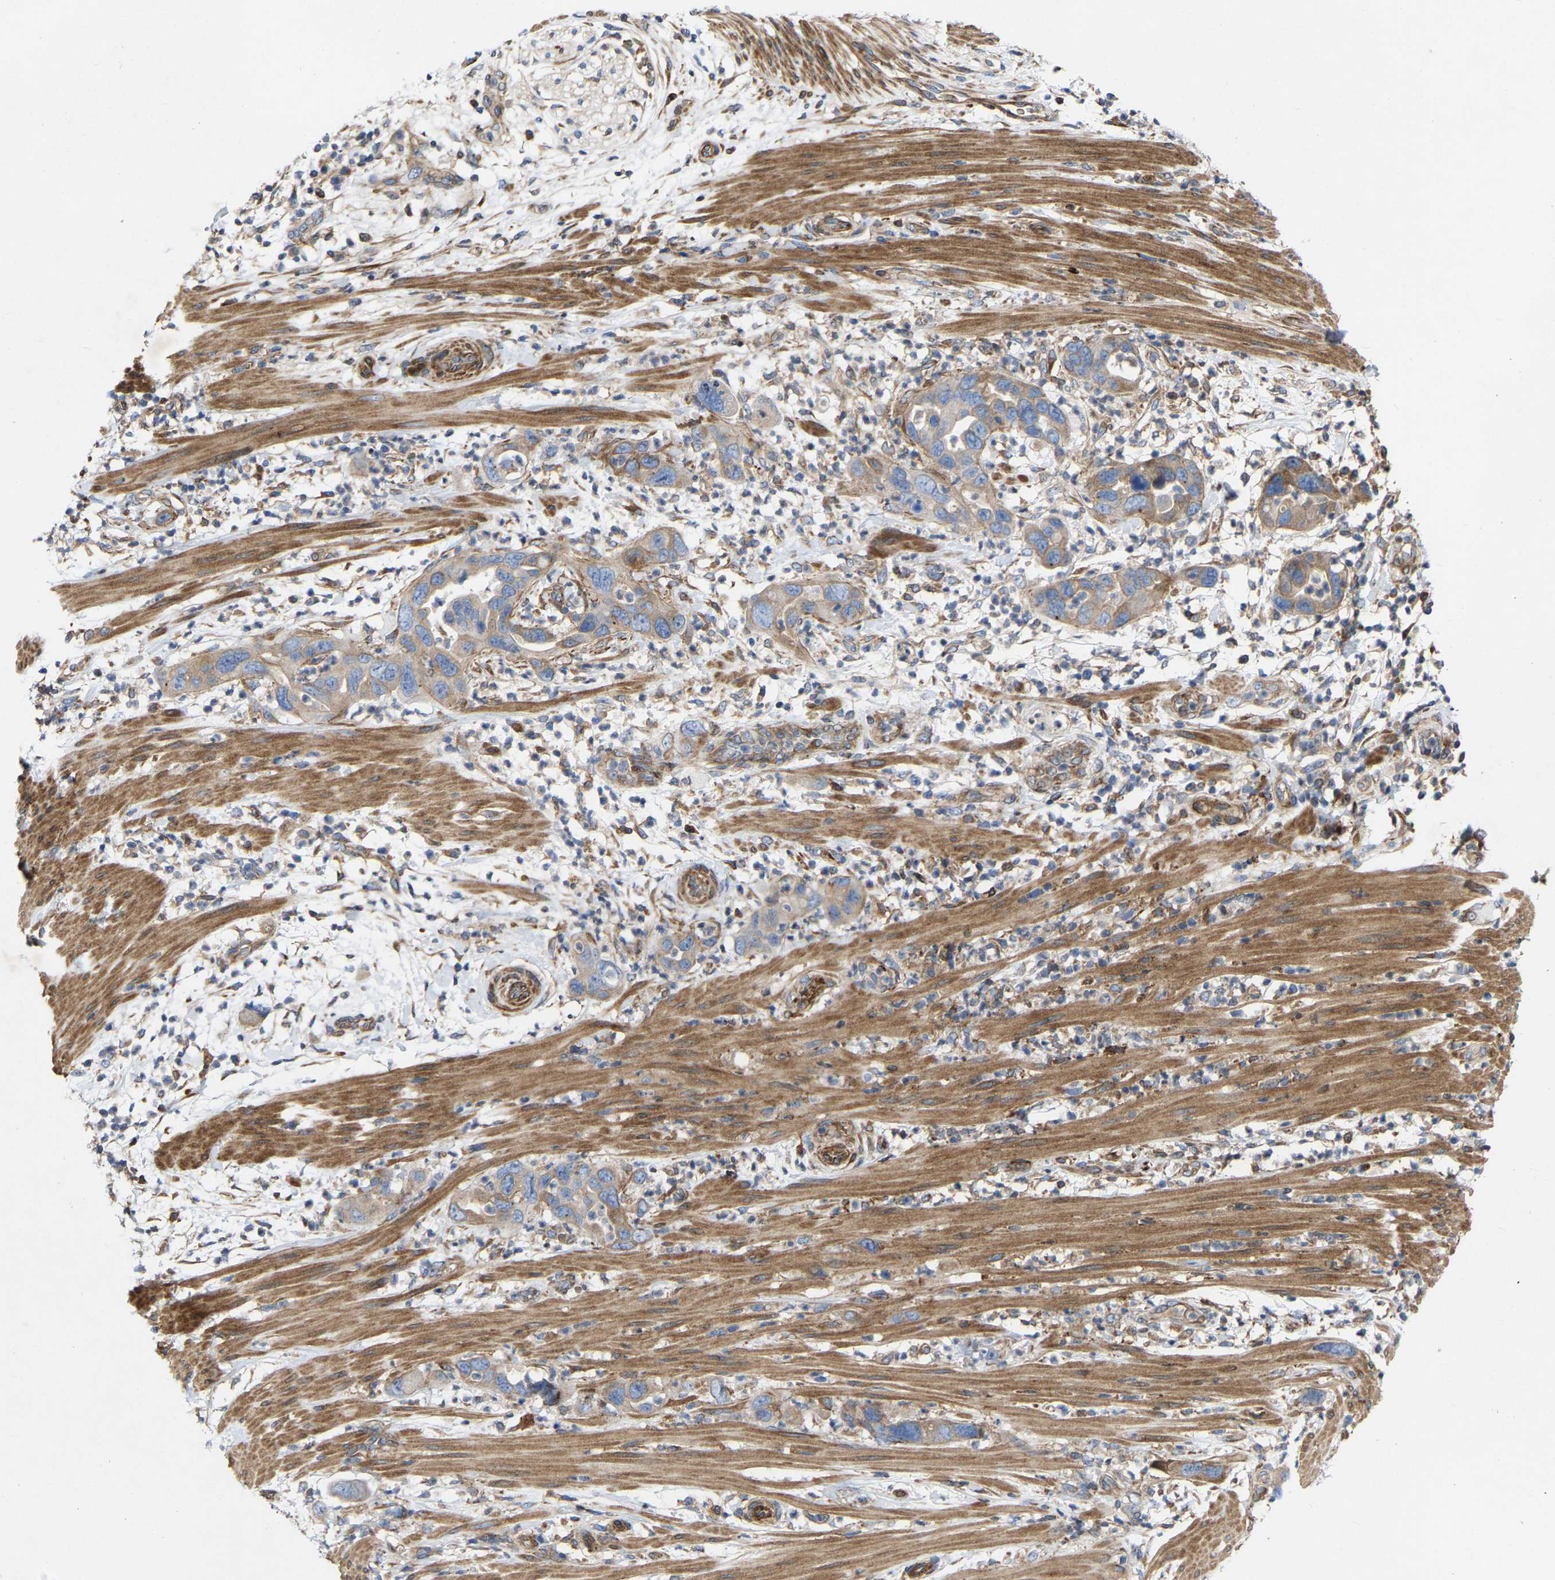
{"staining": {"intensity": "moderate", "quantity": ">75%", "location": "cytoplasmic/membranous"}, "tissue": "pancreatic cancer", "cell_type": "Tumor cells", "image_type": "cancer", "snomed": [{"axis": "morphology", "description": "Adenocarcinoma, NOS"}, {"axis": "topography", "description": "Pancreas"}], "caption": "Immunohistochemical staining of pancreatic cancer (adenocarcinoma) reveals moderate cytoplasmic/membranous protein expression in approximately >75% of tumor cells.", "gene": "TOR1B", "patient": {"sex": "female", "age": 71}}